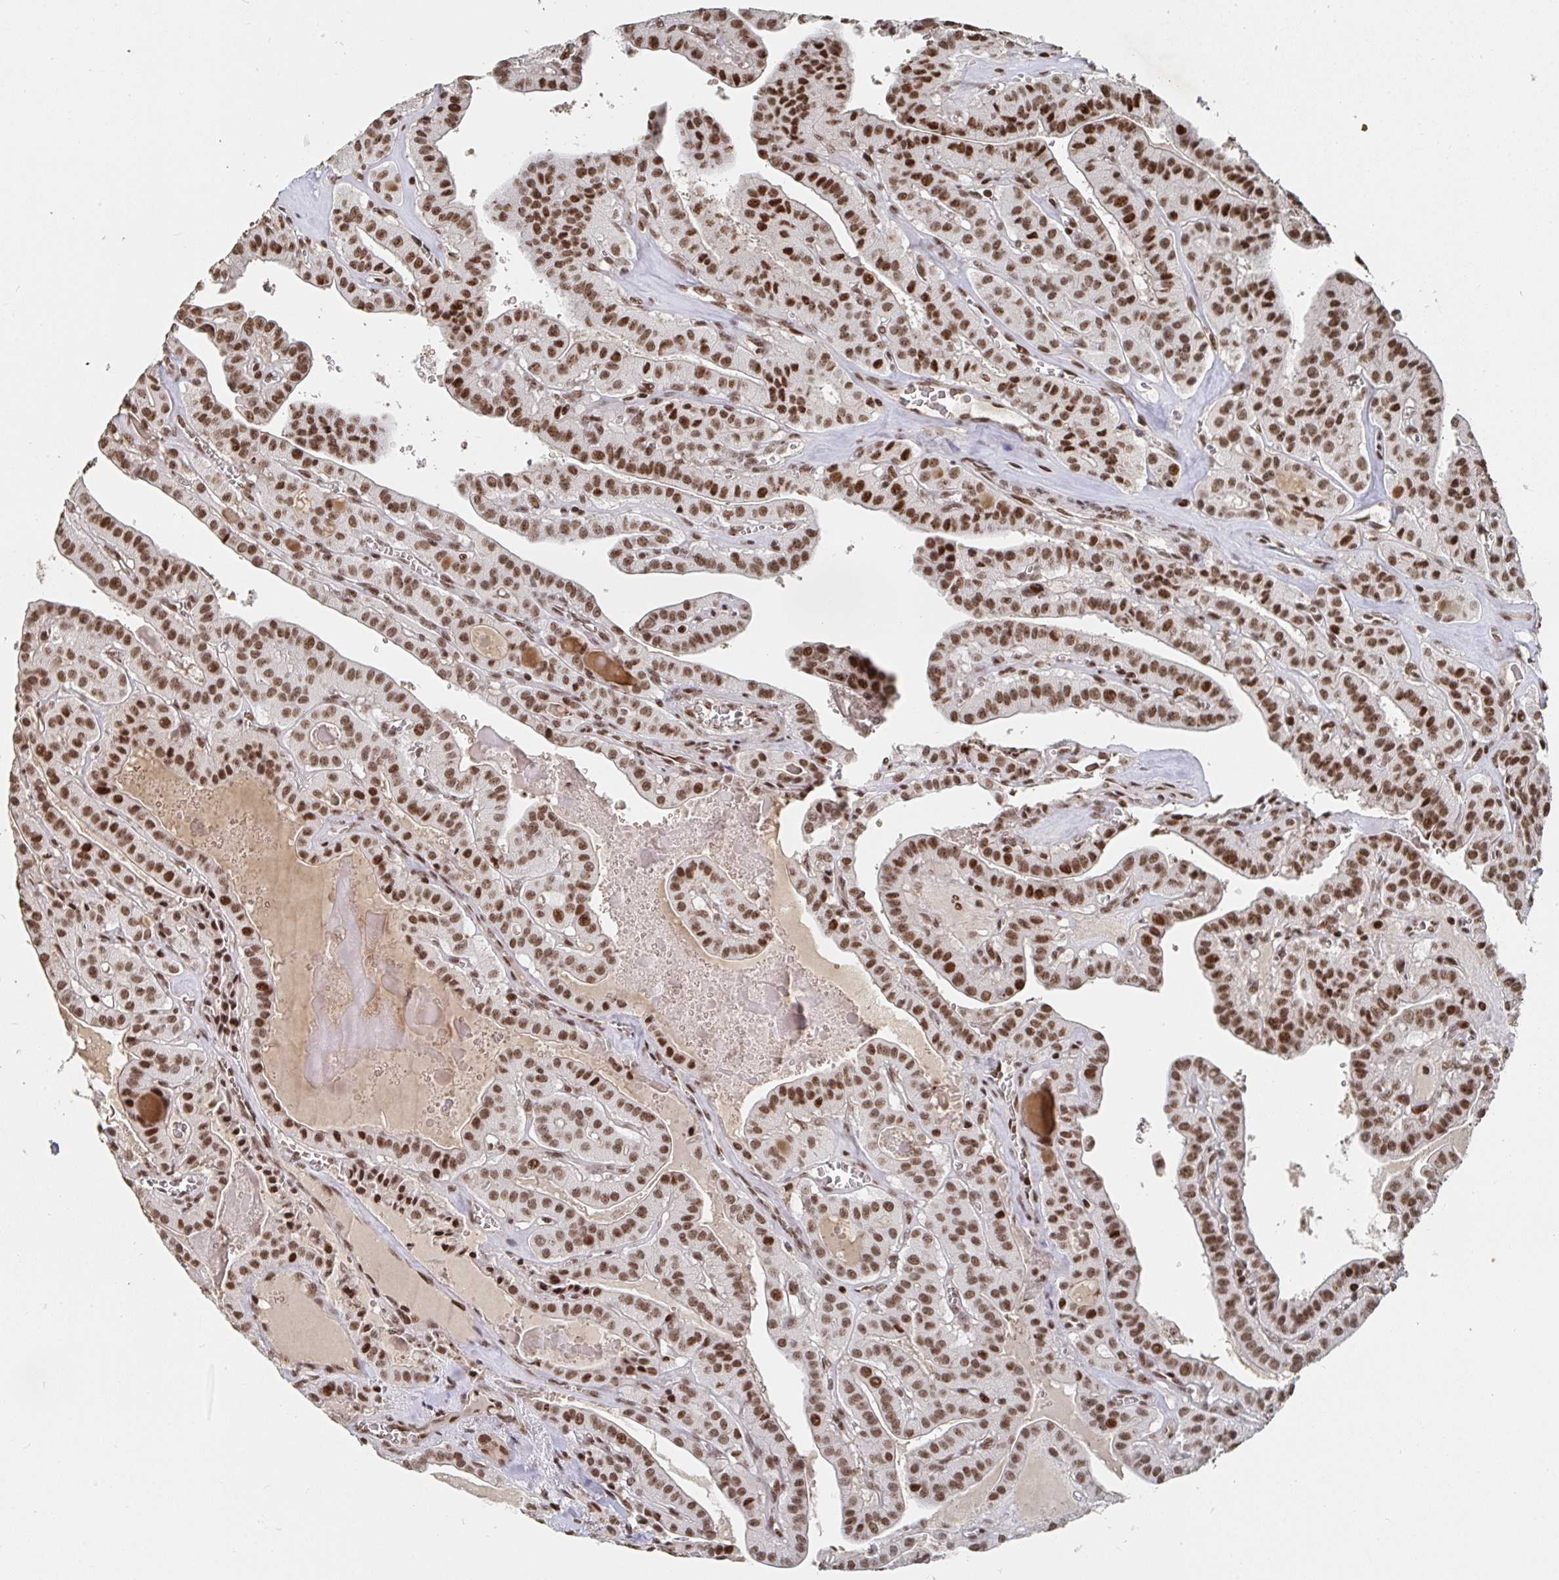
{"staining": {"intensity": "moderate", "quantity": ">75%", "location": "nuclear"}, "tissue": "thyroid cancer", "cell_type": "Tumor cells", "image_type": "cancer", "snomed": [{"axis": "morphology", "description": "Papillary adenocarcinoma, NOS"}, {"axis": "topography", "description": "Thyroid gland"}], "caption": "Human papillary adenocarcinoma (thyroid) stained with a brown dye reveals moderate nuclear positive staining in approximately >75% of tumor cells.", "gene": "ZDHHC12", "patient": {"sex": "male", "age": 52}}